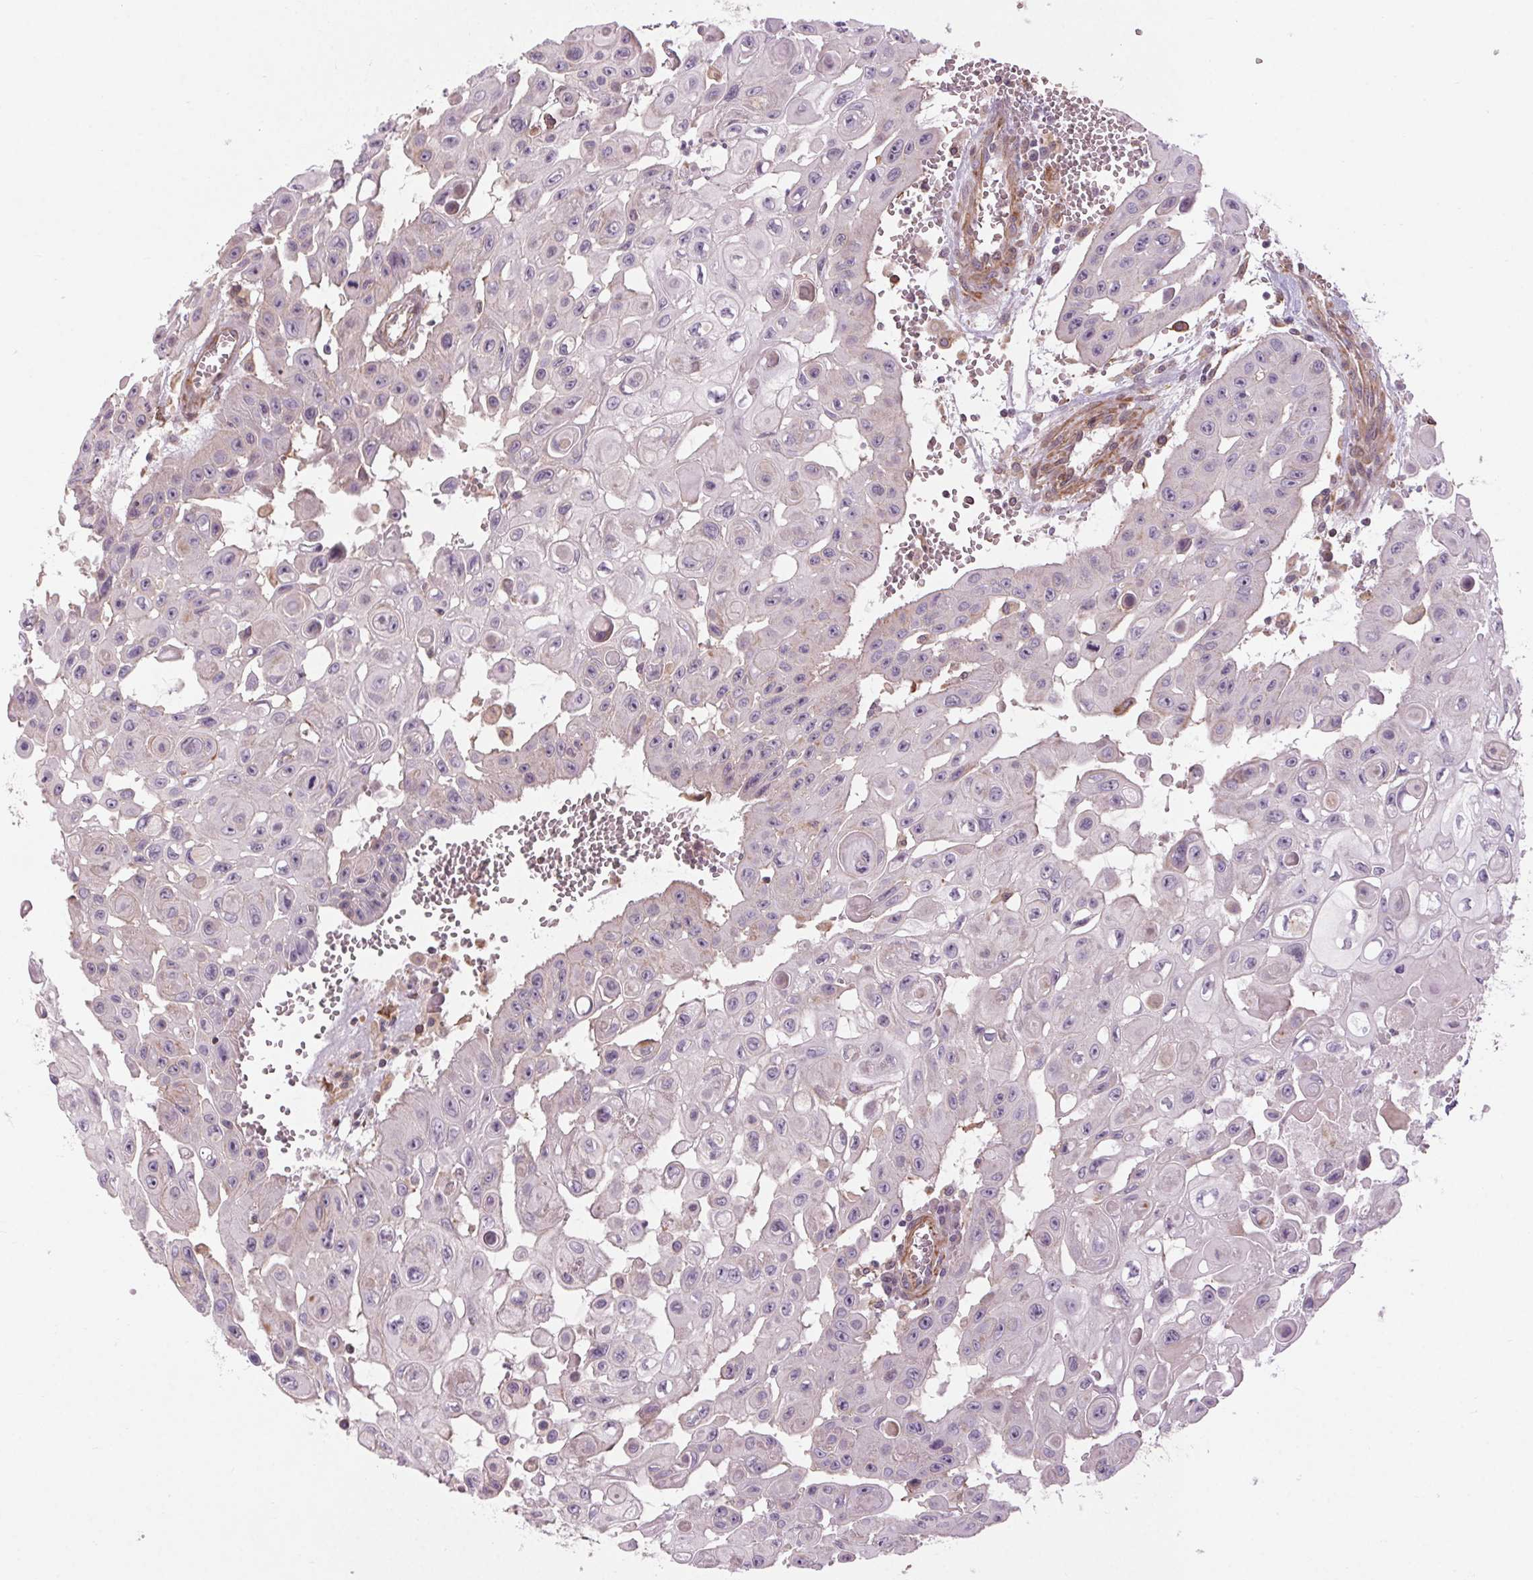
{"staining": {"intensity": "negative", "quantity": "none", "location": "none"}, "tissue": "head and neck cancer", "cell_type": "Tumor cells", "image_type": "cancer", "snomed": [{"axis": "morphology", "description": "Adenocarcinoma, NOS"}, {"axis": "topography", "description": "Head-Neck"}], "caption": "The histopathology image reveals no staining of tumor cells in head and neck cancer.", "gene": "CCSER1", "patient": {"sex": "male", "age": 73}}